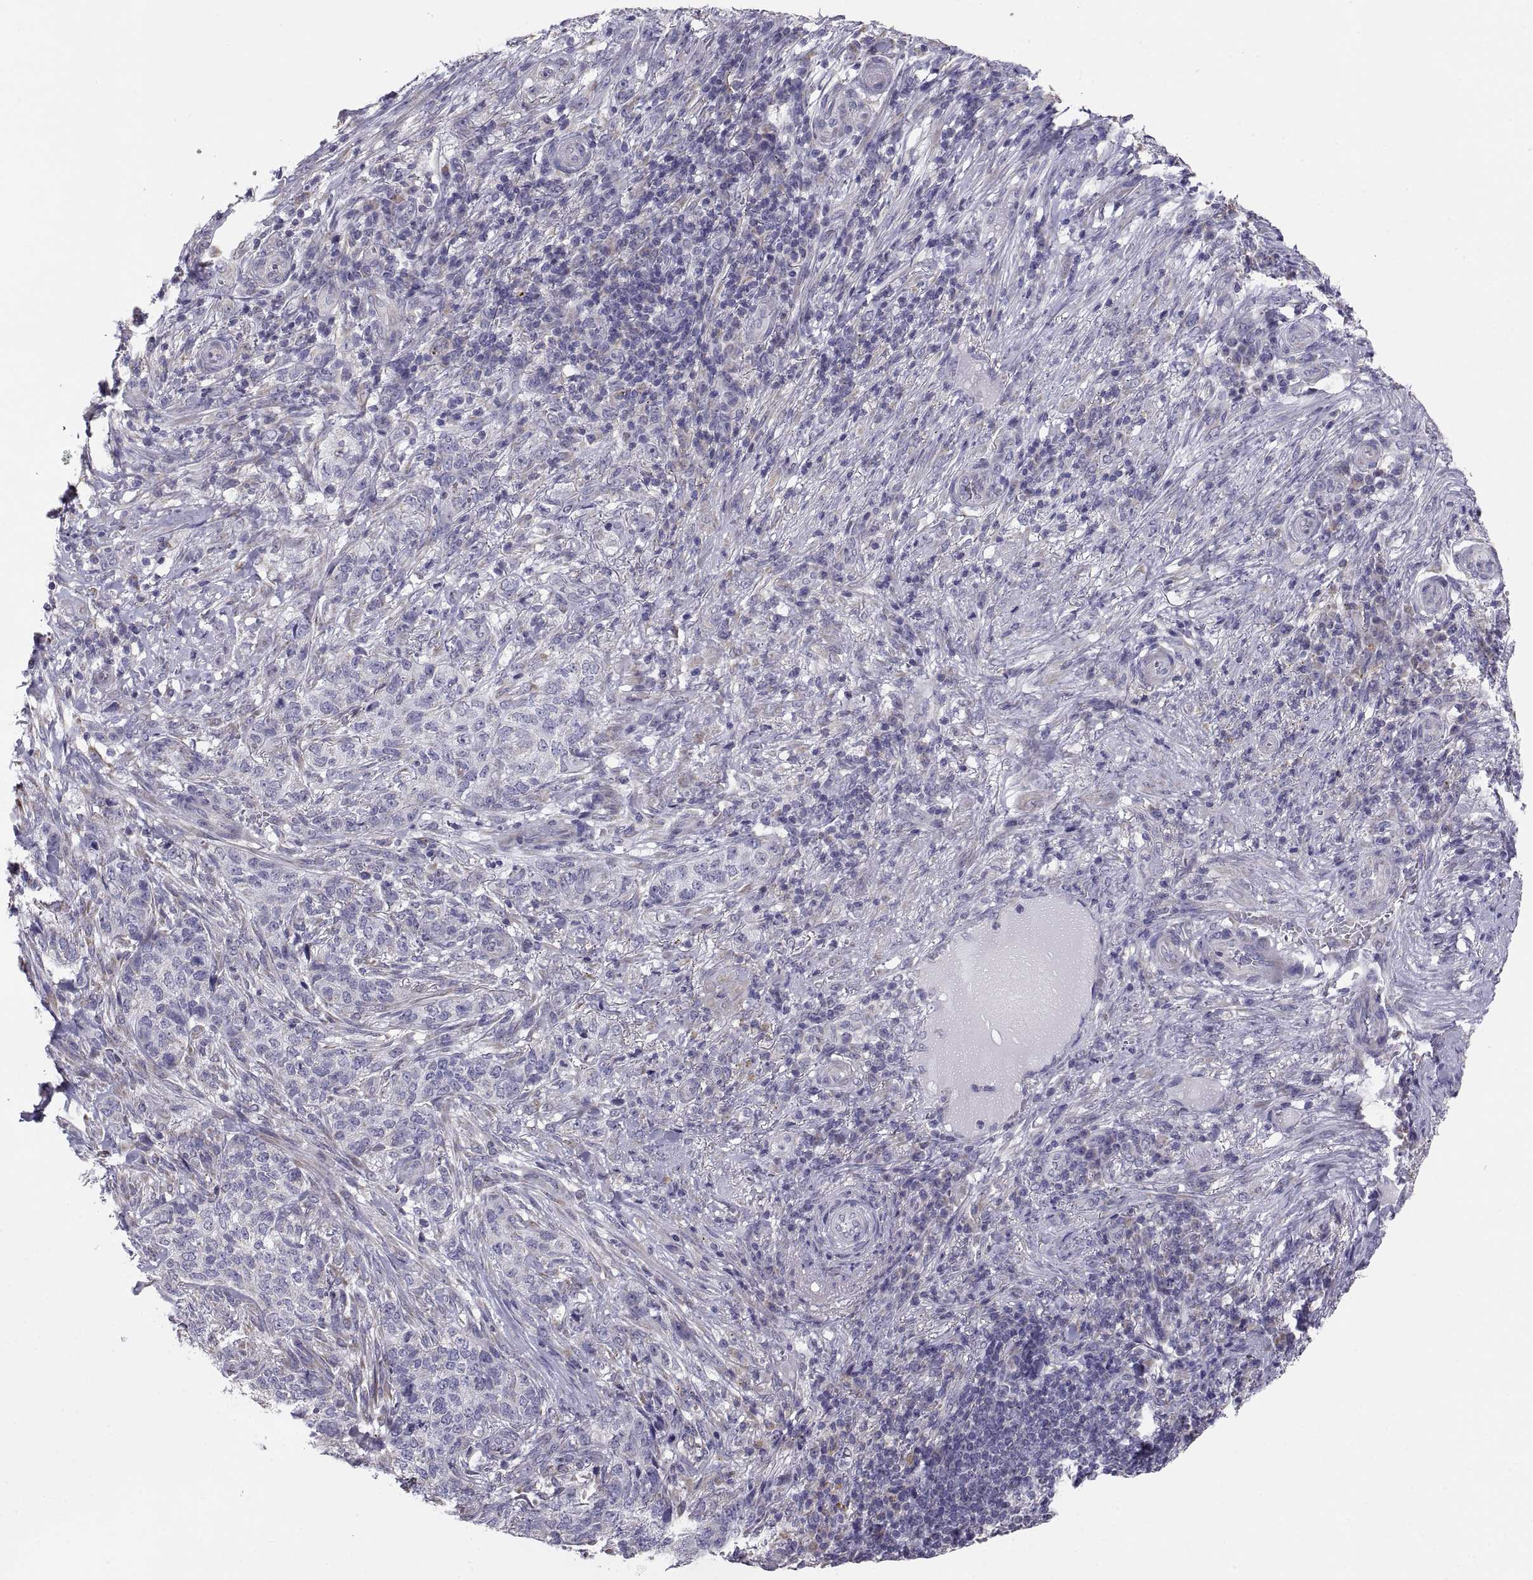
{"staining": {"intensity": "negative", "quantity": "none", "location": "none"}, "tissue": "skin cancer", "cell_type": "Tumor cells", "image_type": "cancer", "snomed": [{"axis": "morphology", "description": "Basal cell carcinoma"}, {"axis": "topography", "description": "Skin"}], "caption": "Immunohistochemistry (IHC) photomicrograph of neoplastic tissue: basal cell carcinoma (skin) stained with DAB (3,3'-diaminobenzidine) shows no significant protein expression in tumor cells.", "gene": "TNNC1", "patient": {"sex": "female", "age": 69}}